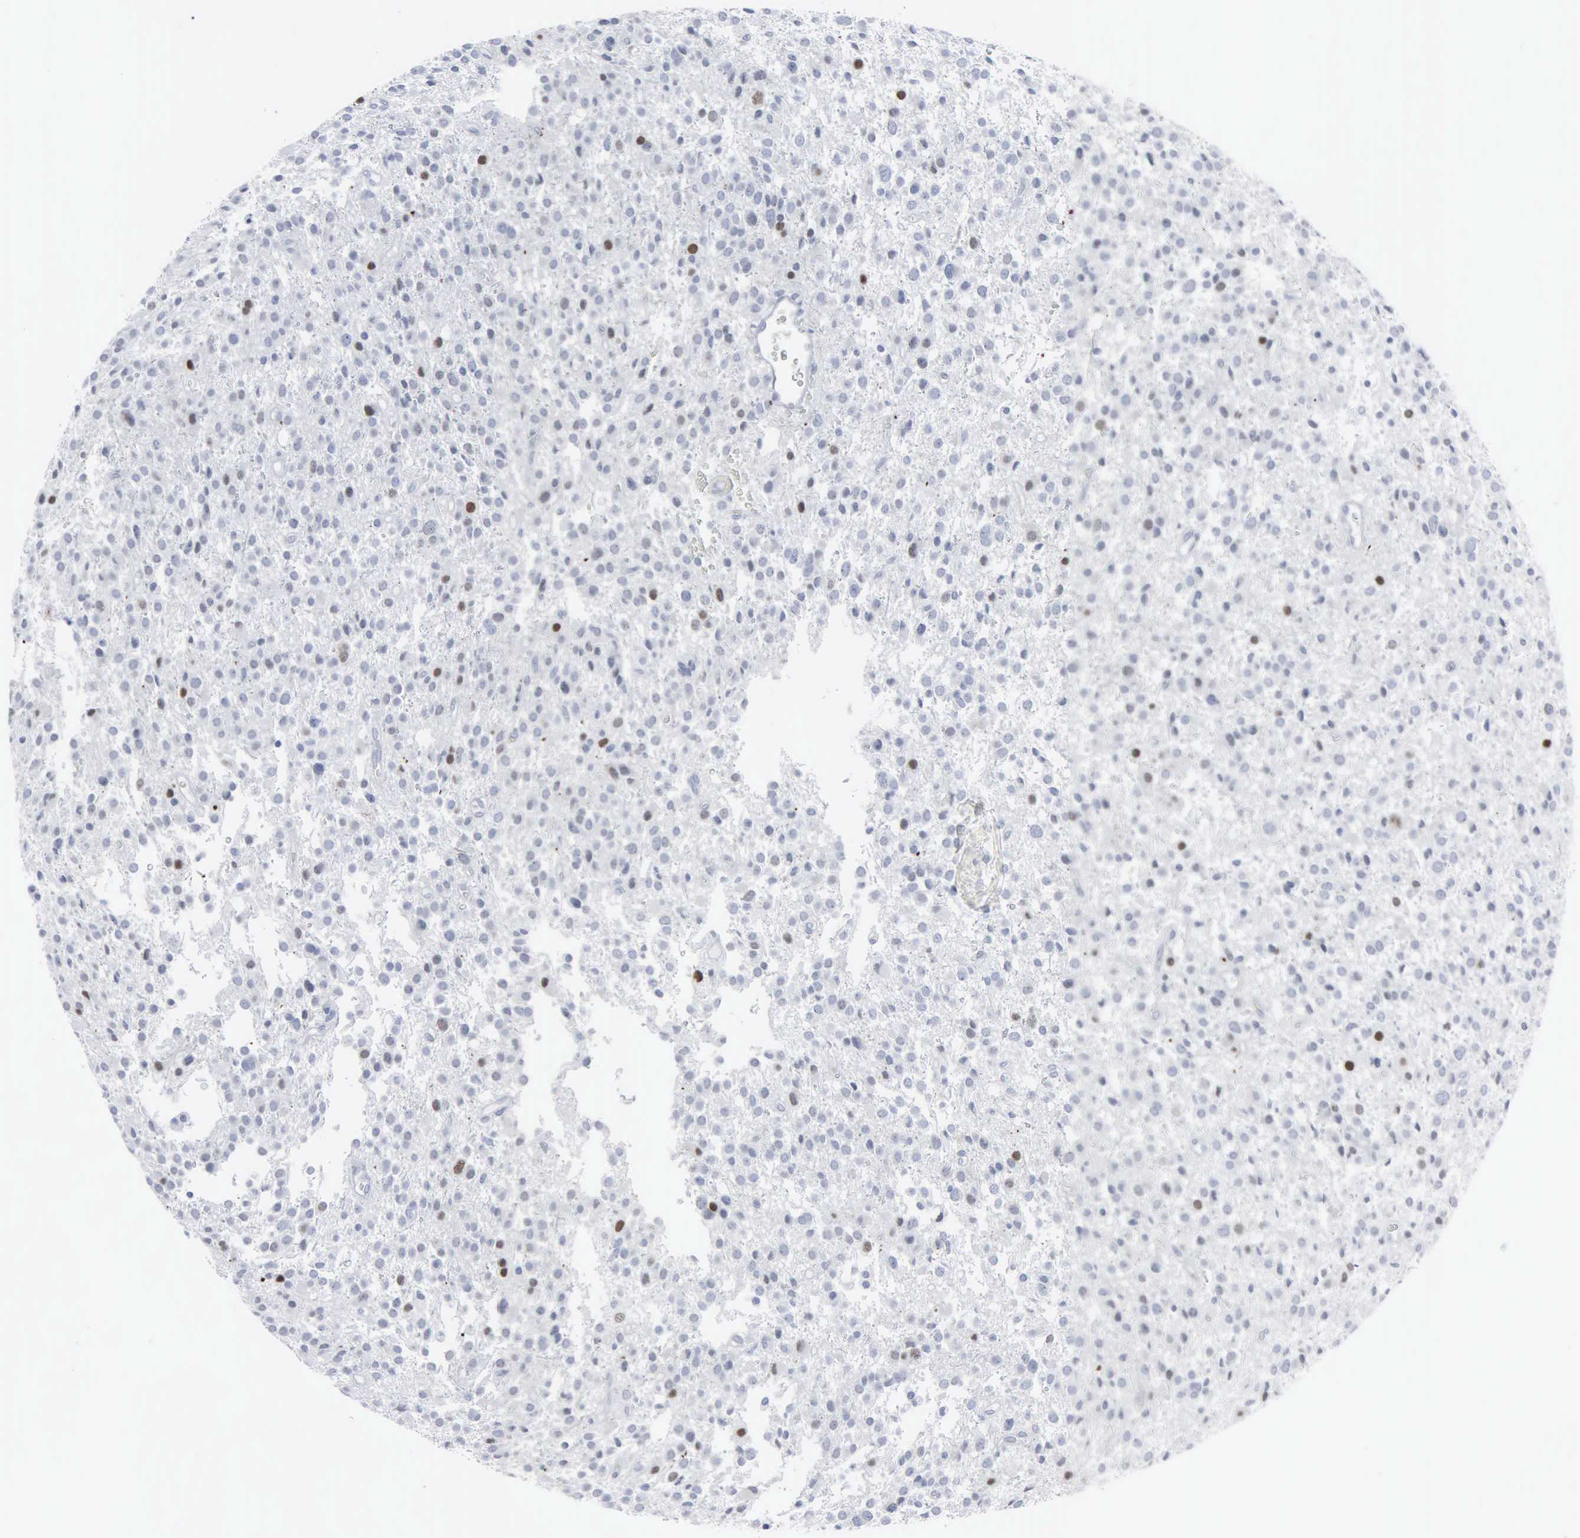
{"staining": {"intensity": "moderate", "quantity": "<25%", "location": "nuclear"}, "tissue": "glioma", "cell_type": "Tumor cells", "image_type": "cancer", "snomed": [{"axis": "morphology", "description": "Glioma, malignant, Low grade"}, {"axis": "topography", "description": "Brain"}], "caption": "Malignant glioma (low-grade) tissue displays moderate nuclear staining in approximately <25% of tumor cells", "gene": "CCND3", "patient": {"sex": "female", "age": 36}}